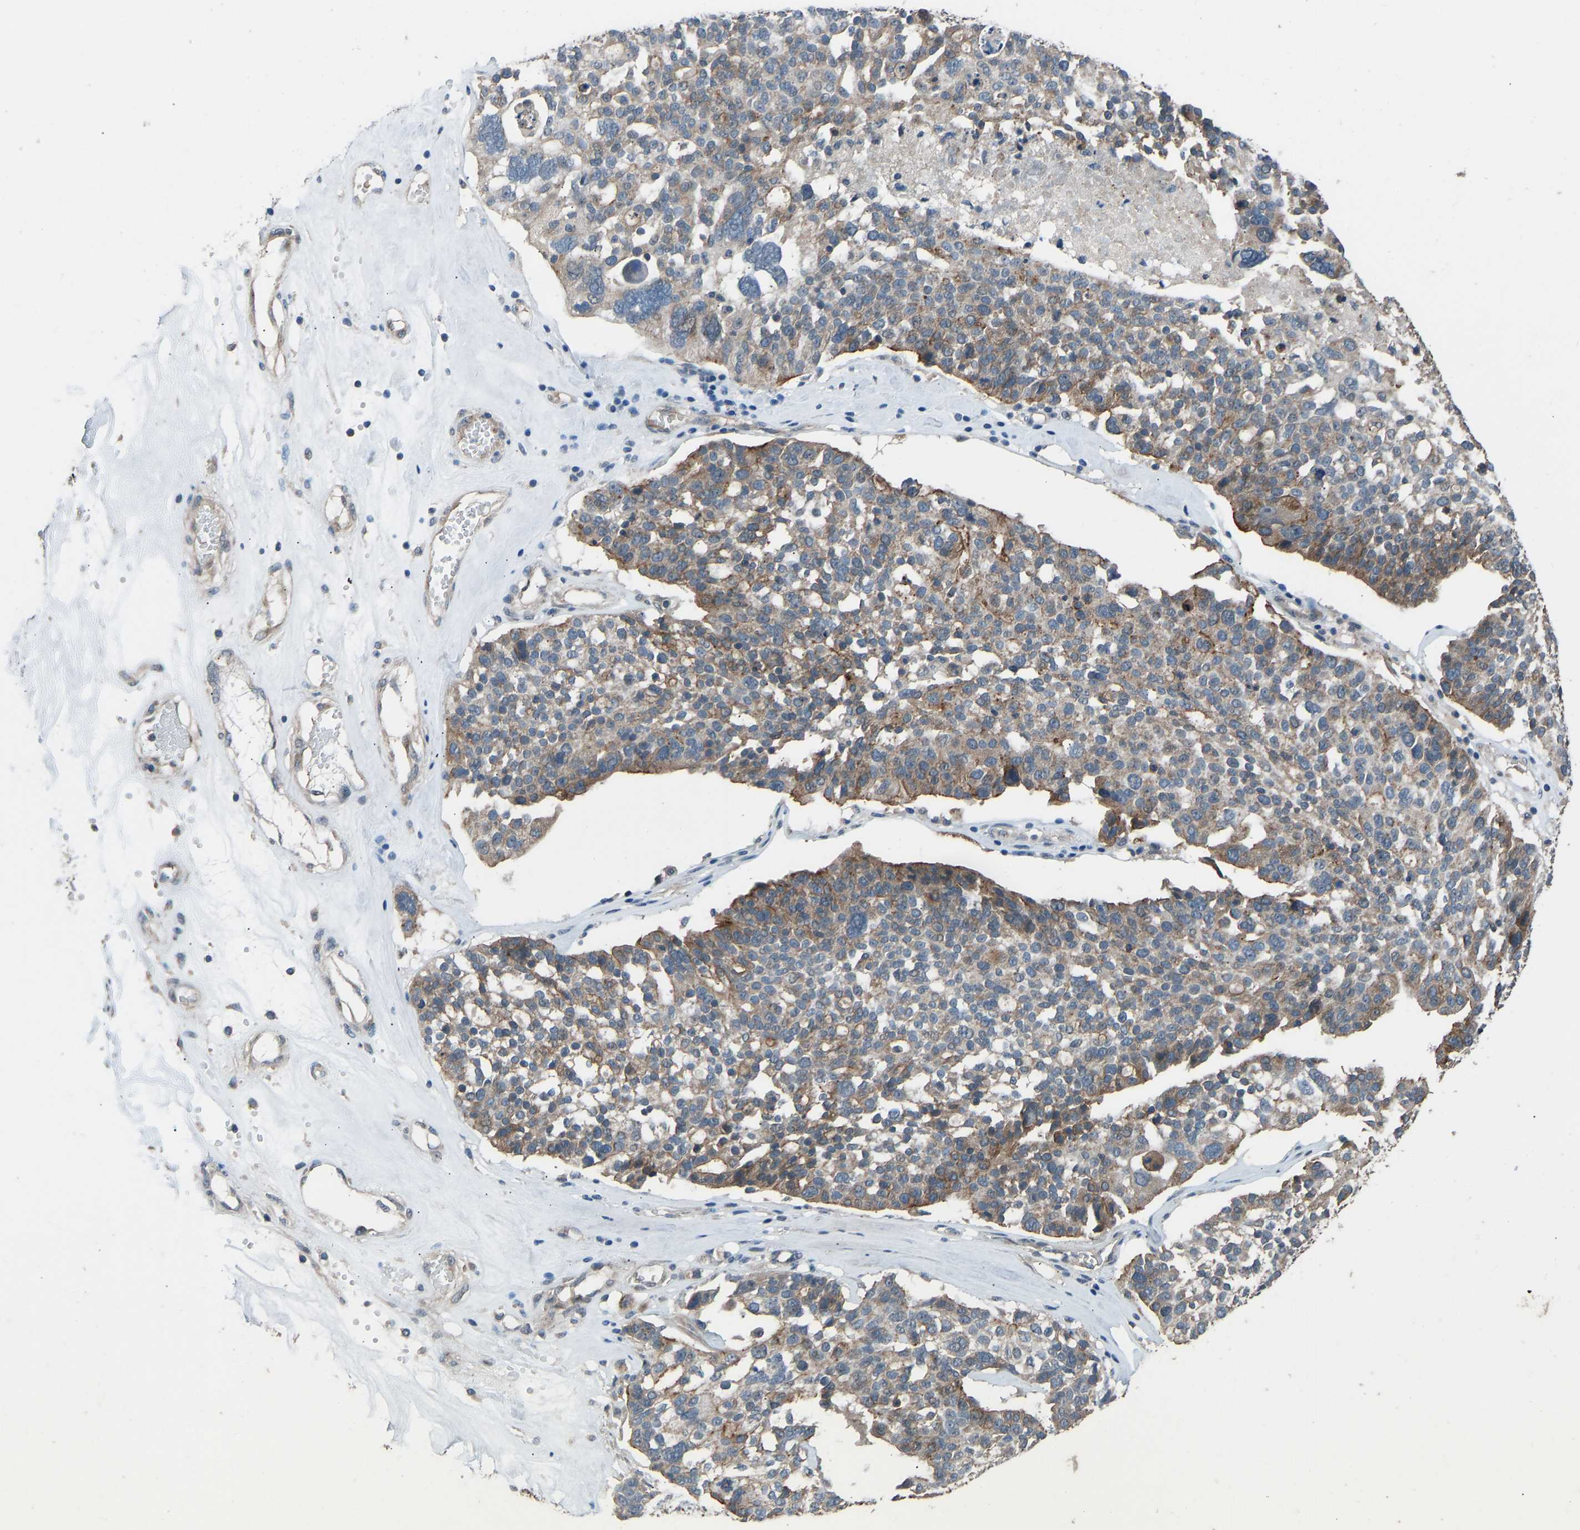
{"staining": {"intensity": "moderate", "quantity": "25%-75%", "location": "cytoplasmic/membranous"}, "tissue": "ovarian cancer", "cell_type": "Tumor cells", "image_type": "cancer", "snomed": [{"axis": "morphology", "description": "Cystadenocarcinoma, serous, NOS"}, {"axis": "topography", "description": "Ovary"}], "caption": "A micrograph of serous cystadenocarcinoma (ovarian) stained for a protein demonstrates moderate cytoplasmic/membranous brown staining in tumor cells. The staining was performed using DAB (3,3'-diaminobenzidine) to visualize the protein expression in brown, while the nuclei were stained in blue with hematoxylin (Magnification: 20x).", "gene": "SLC43A1", "patient": {"sex": "female", "age": 59}}